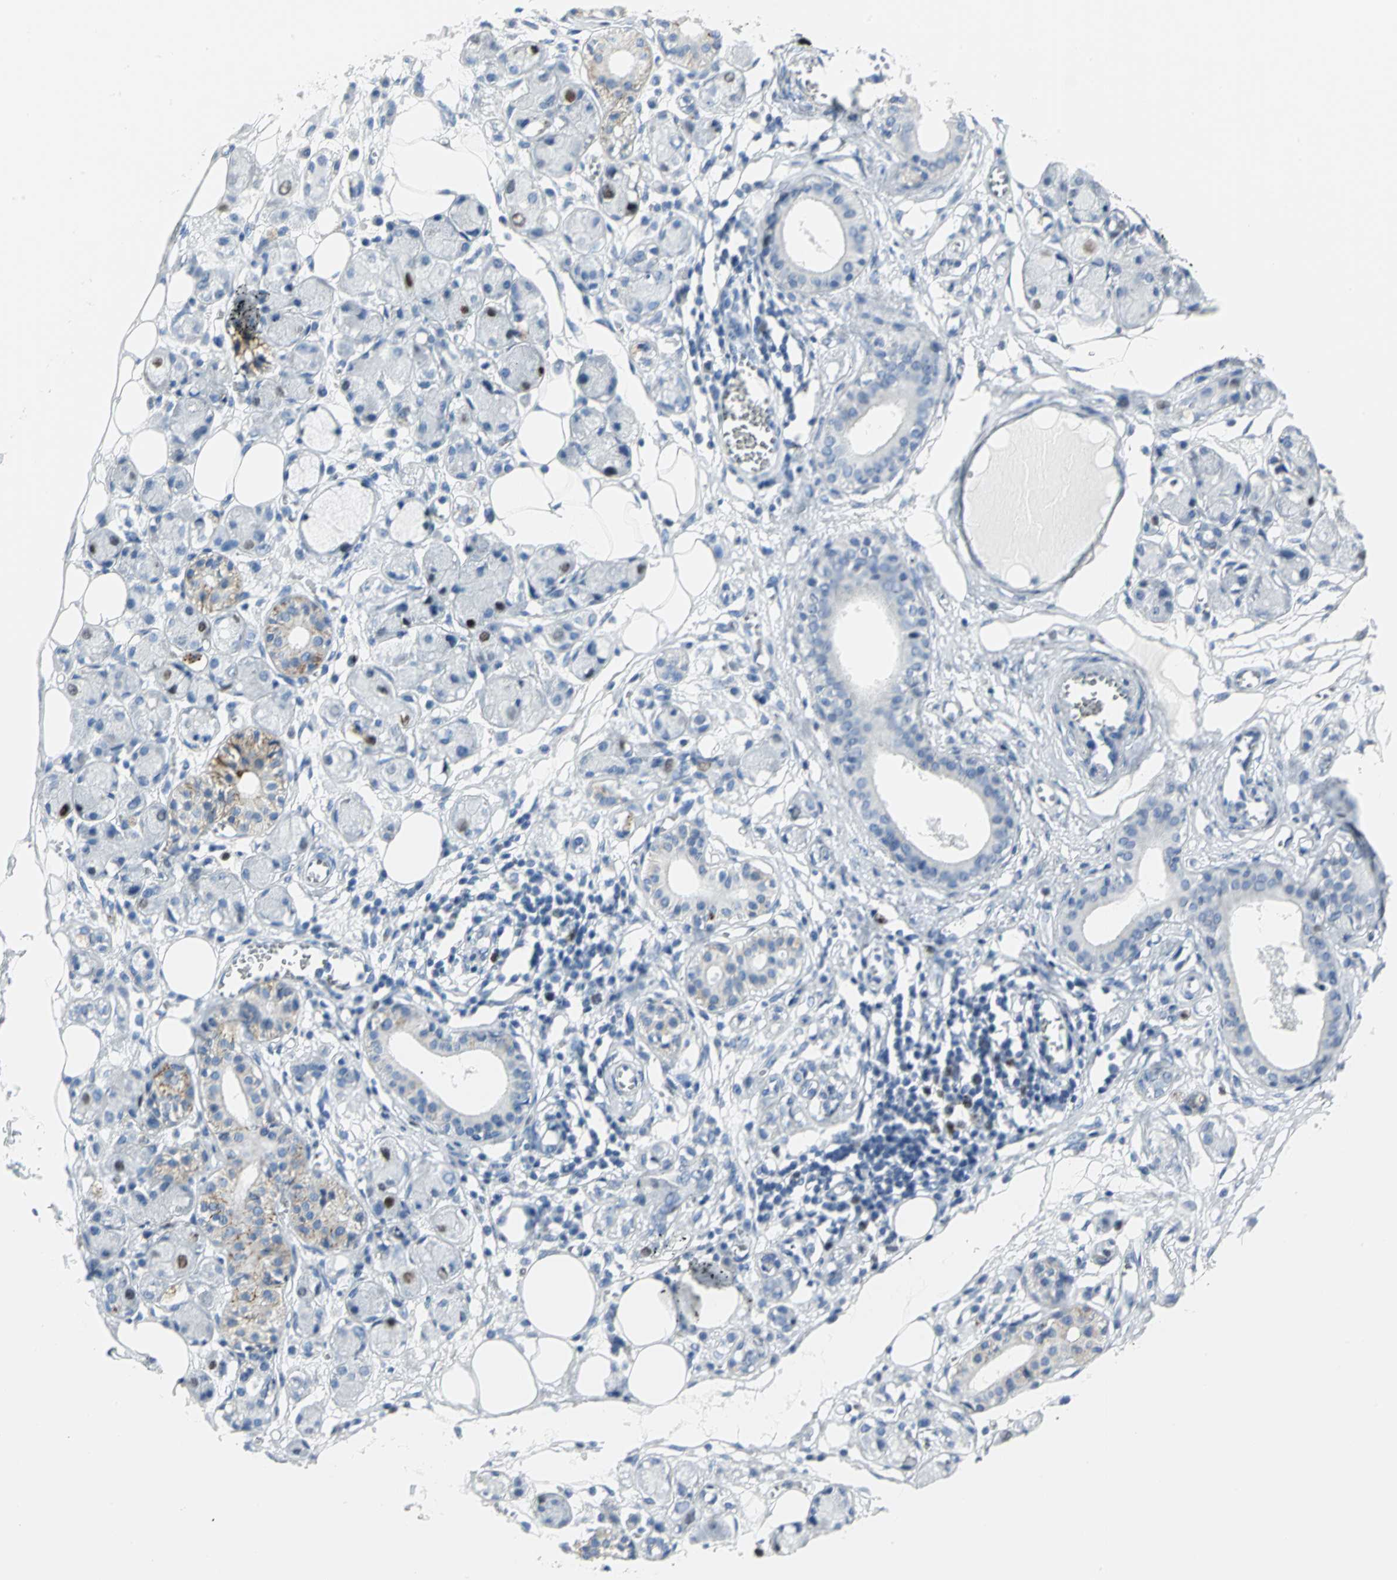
{"staining": {"intensity": "negative", "quantity": "none", "location": "none"}, "tissue": "adipose tissue", "cell_type": "Adipocytes", "image_type": "normal", "snomed": [{"axis": "morphology", "description": "Normal tissue, NOS"}, {"axis": "morphology", "description": "Inflammation, NOS"}, {"axis": "topography", "description": "Vascular tissue"}, {"axis": "topography", "description": "Salivary gland"}], "caption": "DAB immunohistochemical staining of unremarkable adipose tissue exhibits no significant expression in adipocytes.", "gene": "MCM3", "patient": {"sex": "female", "age": 75}}